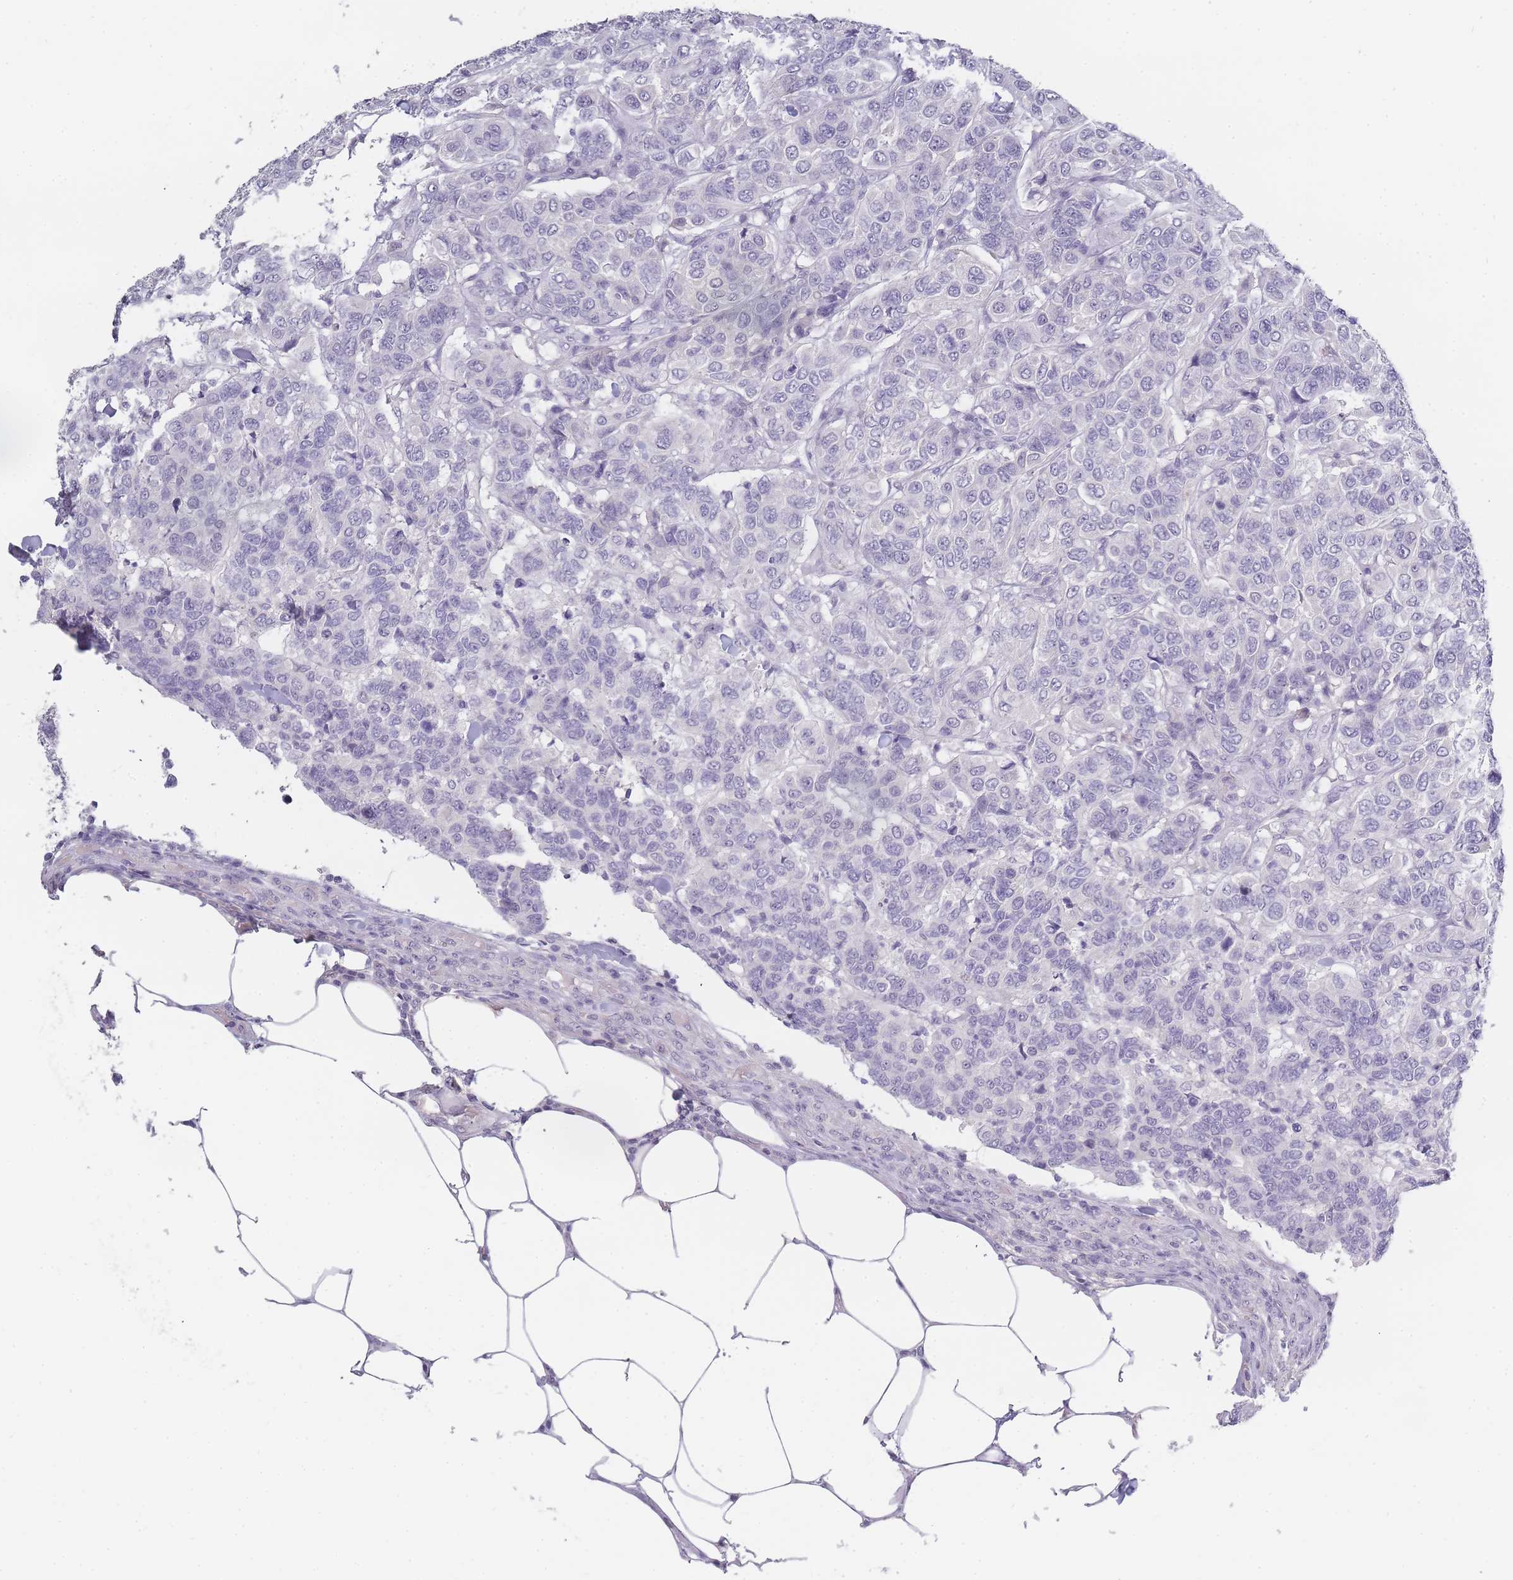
{"staining": {"intensity": "negative", "quantity": "none", "location": "none"}, "tissue": "breast cancer", "cell_type": "Tumor cells", "image_type": "cancer", "snomed": [{"axis": "morphology", "description": "Duct carcinoma"}, {"axis": "topography", "description": "Breast"}], "caption": "Breast cancer stained for a protein using IHC shows no expression tumor cells.", "gene": "INS", "patient": {"sex": "female", "age": 55}}